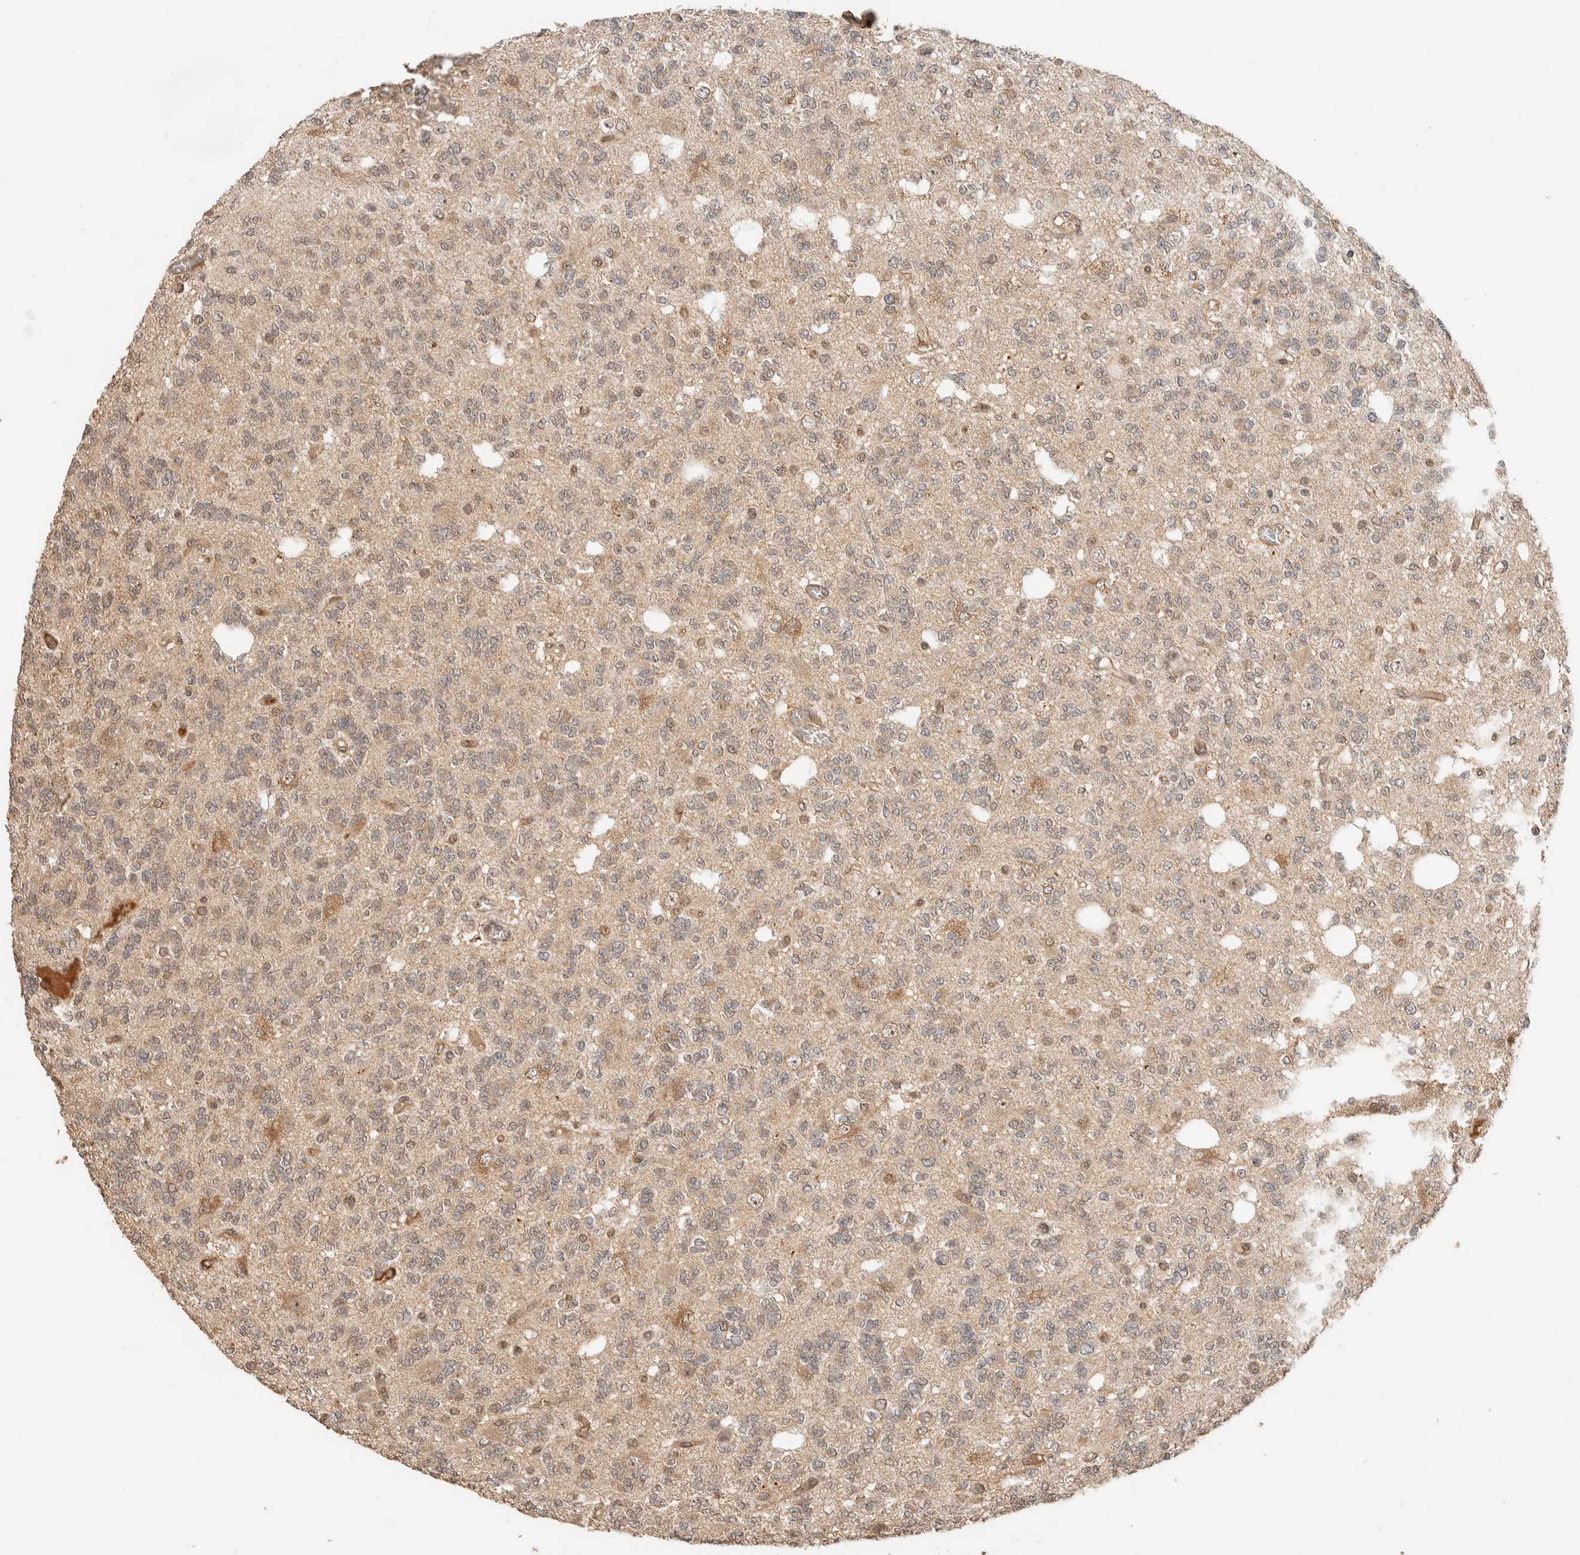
{"staining": {"intensity": "weak", "quantity": ">75%", "location": "cytoplasmic/membranous"}, "tissue": "glioma", "cell_type": "Tumor cells", "image_type": "cancer", "snomed": [{"axis": "morphology", "description": "Glioma, malignant, Low grade"}, {"axis": "topography", "description": "Brain"}], "caption": "Immunohistochemistry (IHC) staining of glioma, which reveals low levels of weak cytoplasmic/membranous staining in about >75% of tumor cells indicating weak cytoplasmic/membranous protein expression. The staining was performed using DAB (brown) for protein detection and nuclei were counterstained in hematoxylin (blue).", "gene": "ZBTB2", "patient": {"sex": "male", "age": 38}}